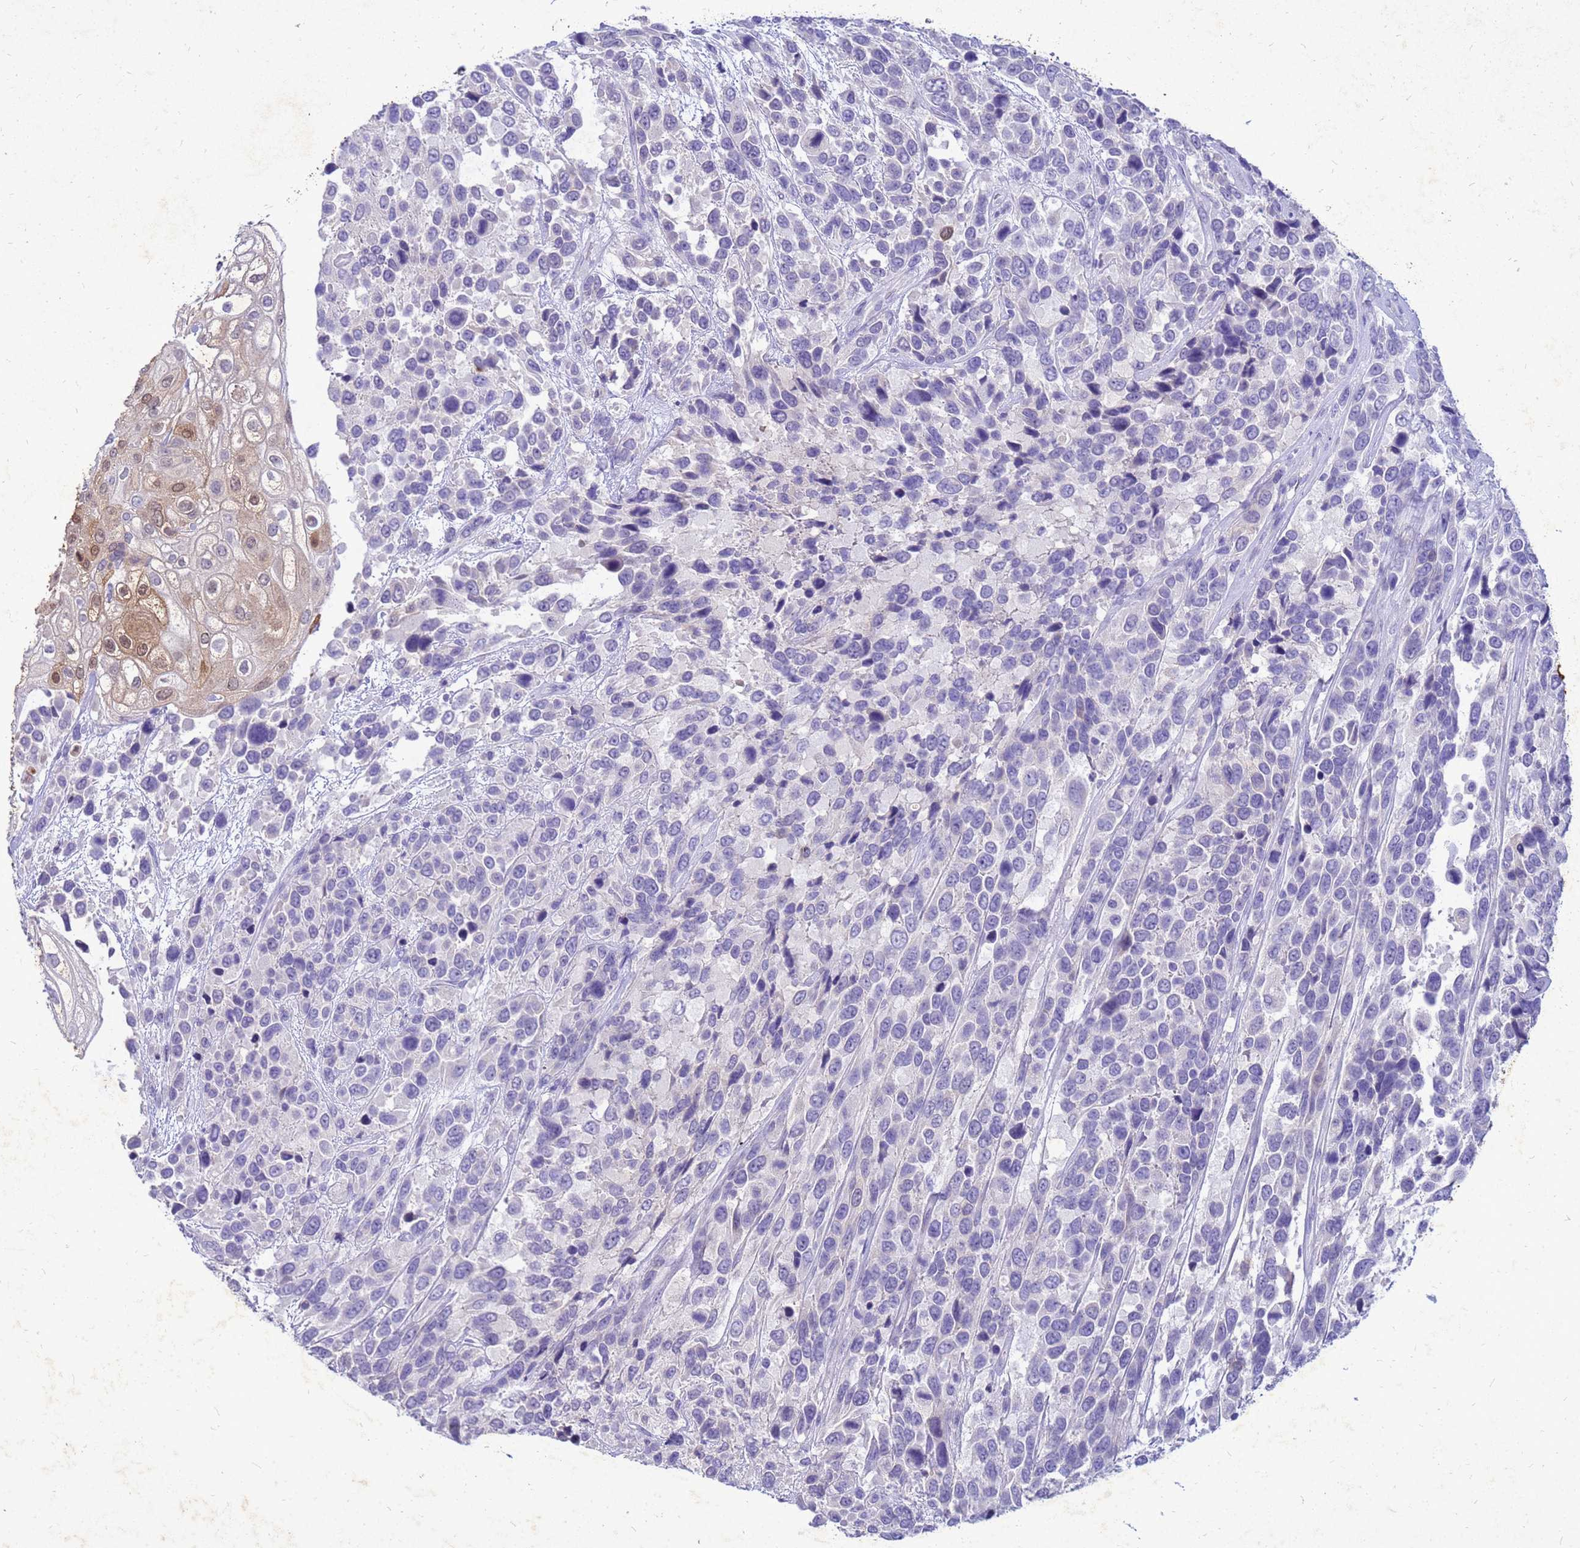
{"staining": {"intensity": "moderate", "quantity": "<25%", "location": "cytoplasmic/membranous,nuclear"}, "tissue": "urothelial cancer", "cell_type": "Tumor cells", "image_type": "cancer", "snomed": [{"axis": "morphology", "description": "Urothelial carcinoma, High grade"}, {"axis": "topography", "description": "Urinary bladder"}], "caption": "Urothelial cancer was stained to show a protein in brown. There is low levels of moderate cytoplasmic/membranous and nuclear expression in about <25% of tumor cells.", "gene": "AKR1C1", "patient": {"sex": "female", "age": 70}}